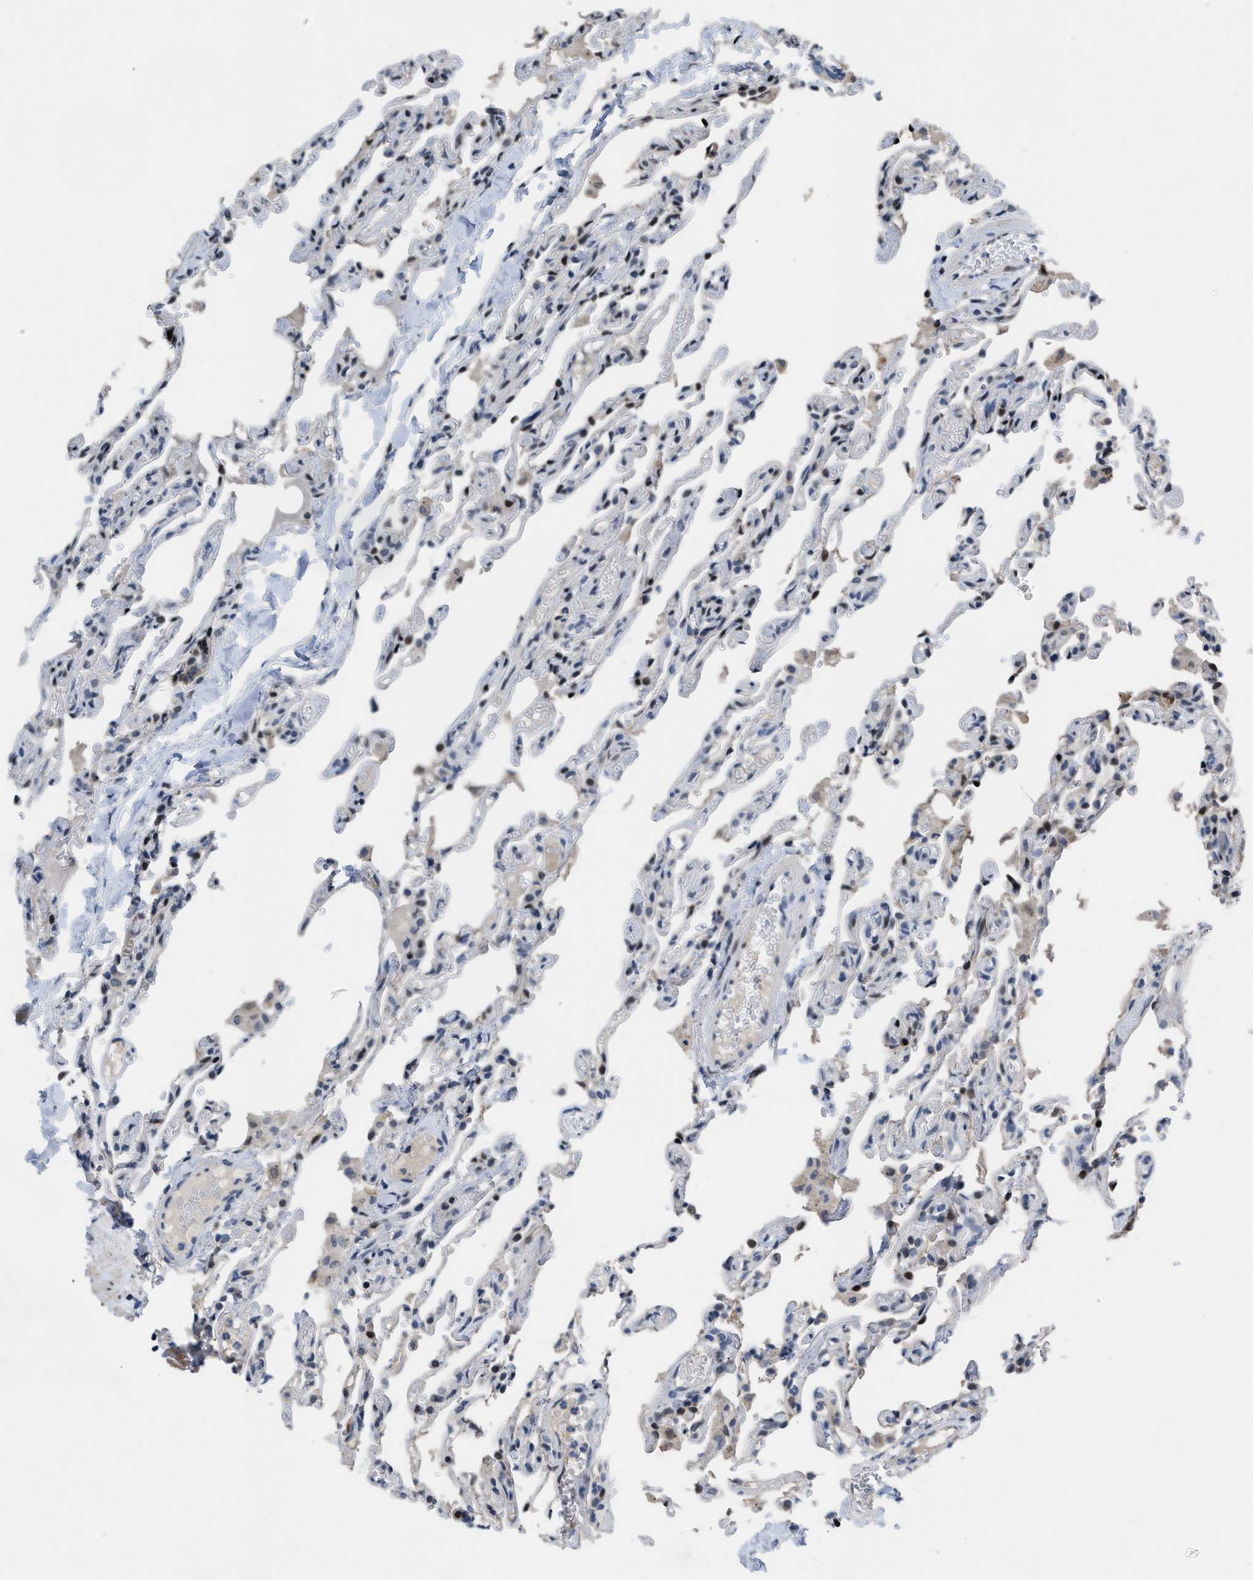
{"staining": {"intensity": "moderate", "quantity": "<25%", "location": "nuclear"}, "tissue": "lung", "cell_type": "Alveolar cells", "image_type": "normal", "snomed": [{"axis": "morphology", "description": "Normal tissue, NOS"}, {"axis": "topography", "description": "Lung"}], "caption": "Immunohistochemical staining of normal human lung shows moderate nuclear protein positivity in approximately <25% of alveolar cells.", "gene": "SETDB1", "patient": {"sex": "male", "age": 21}}